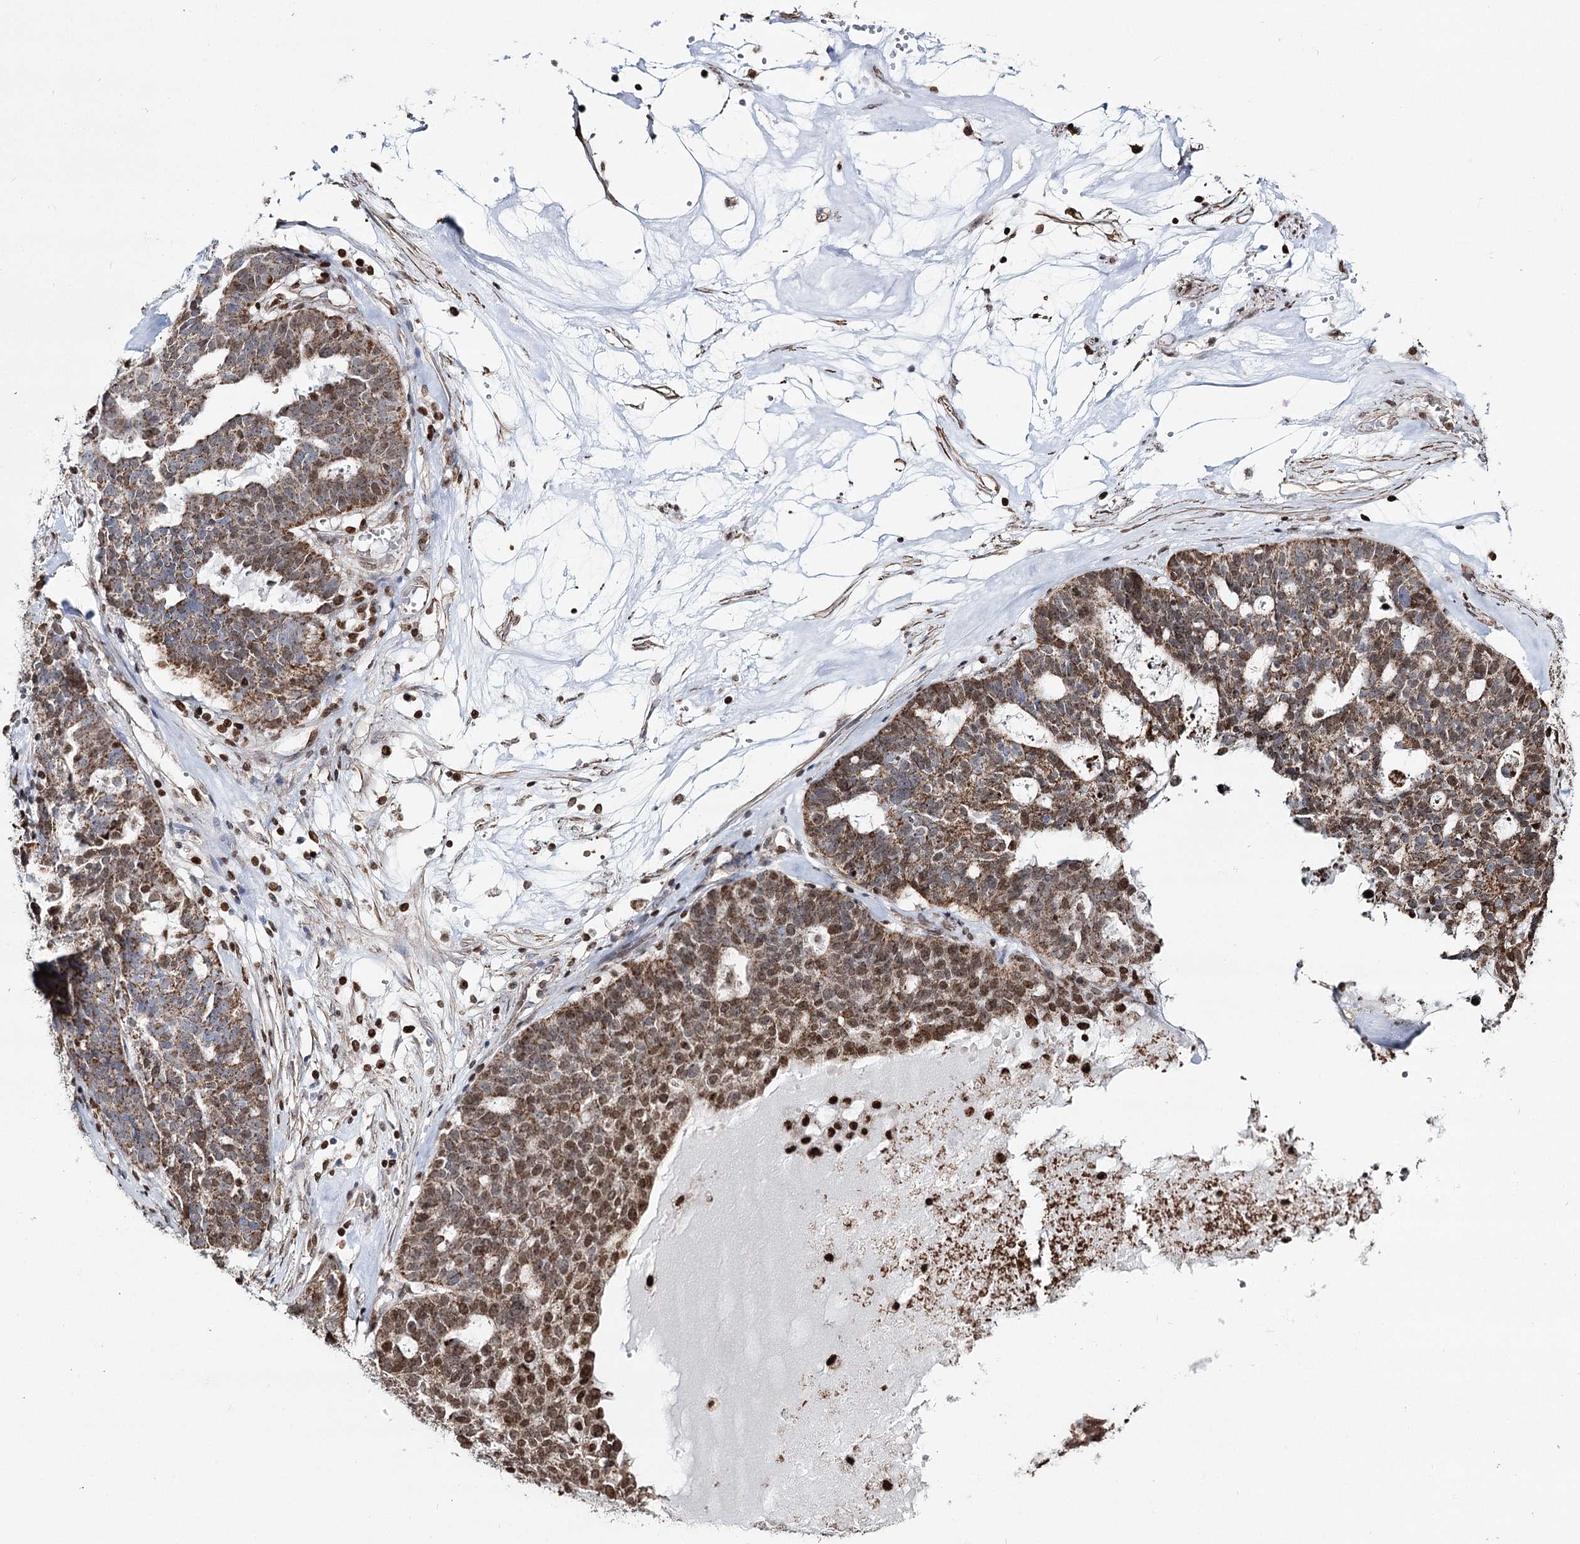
{"staining": {"intensity": "moderate", "quantity": ">75%", "location": "cytoplasmic/membranous,nuclear"}, "tissue": "ovarian cancer", "cell_type": "Tumor cells", "image_type": "cancer", "snomed": [{"axis": "morphology", "description": "Cystadenocarcinoma, serous, NOS"}, {"axis": "topography", "description": "Ovary"}], "caption": "Immunohistochemical staining of human ovarian serous cystadenocarcinoma shows moderate cytoplasmic/membranous and nuclear protein expression in about >75% of tumor cells.", "gene": "PDHX", "patient": {"sex": "female", "age": 59}}